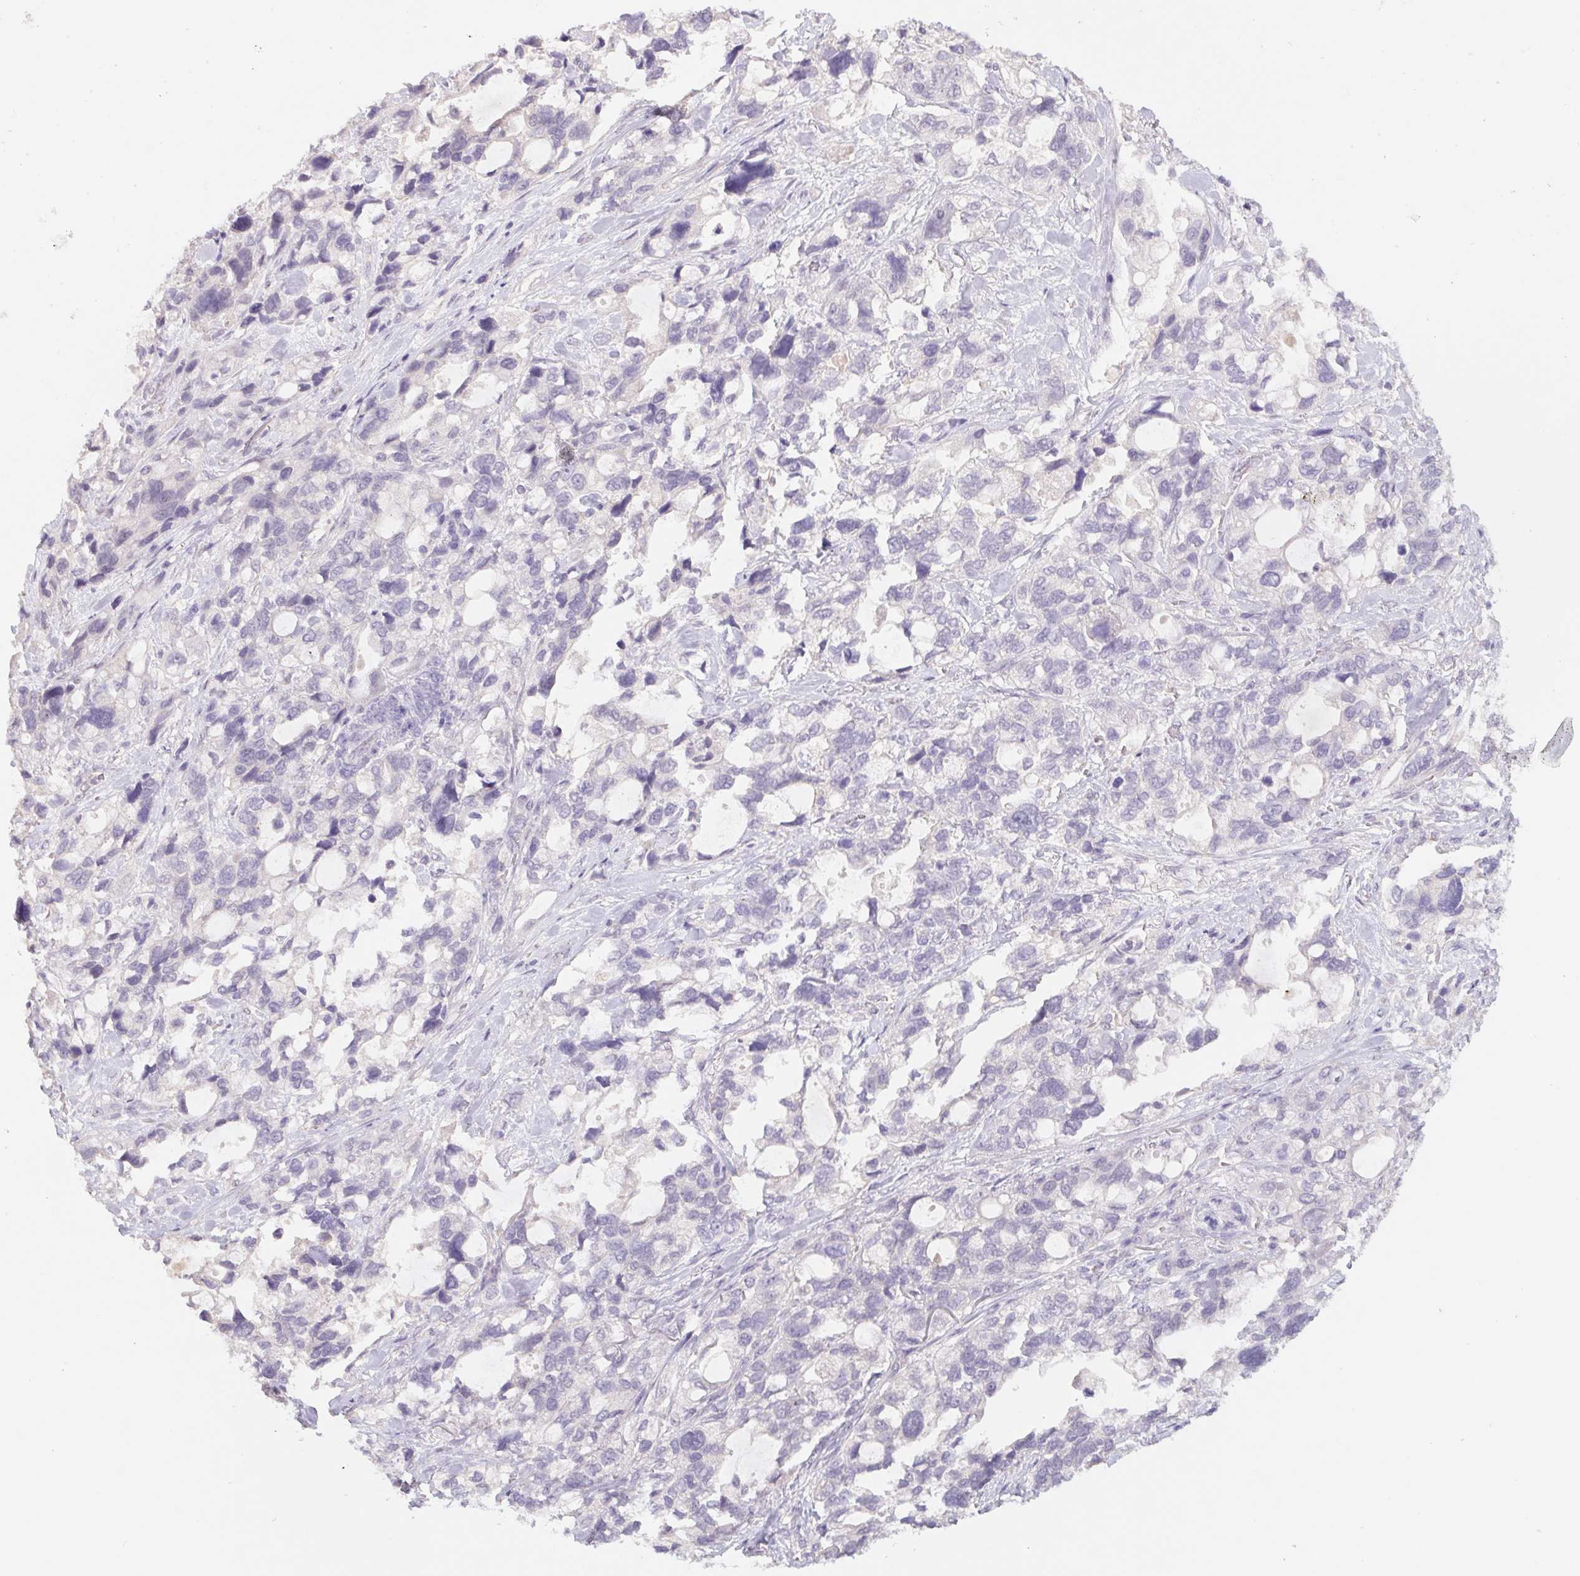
{"staining": {"intensity": "negative", "quantity": "none", "location": "none"}, "tissue": "stomach cancer", "cell_type": "Tumor cells", "image_type": "cancer", "snomed": [{"axis": "morphology", "description": "Adenocarcinoma, NOS"}, {"axis": "topography", "description": "Stomach, upper"}], "caption": "Protein analysis of stomach cancer shows no significant staining in tumor cells.", "gene": "PNMA8B", "patient": {"sex": "female", "age": 81}}